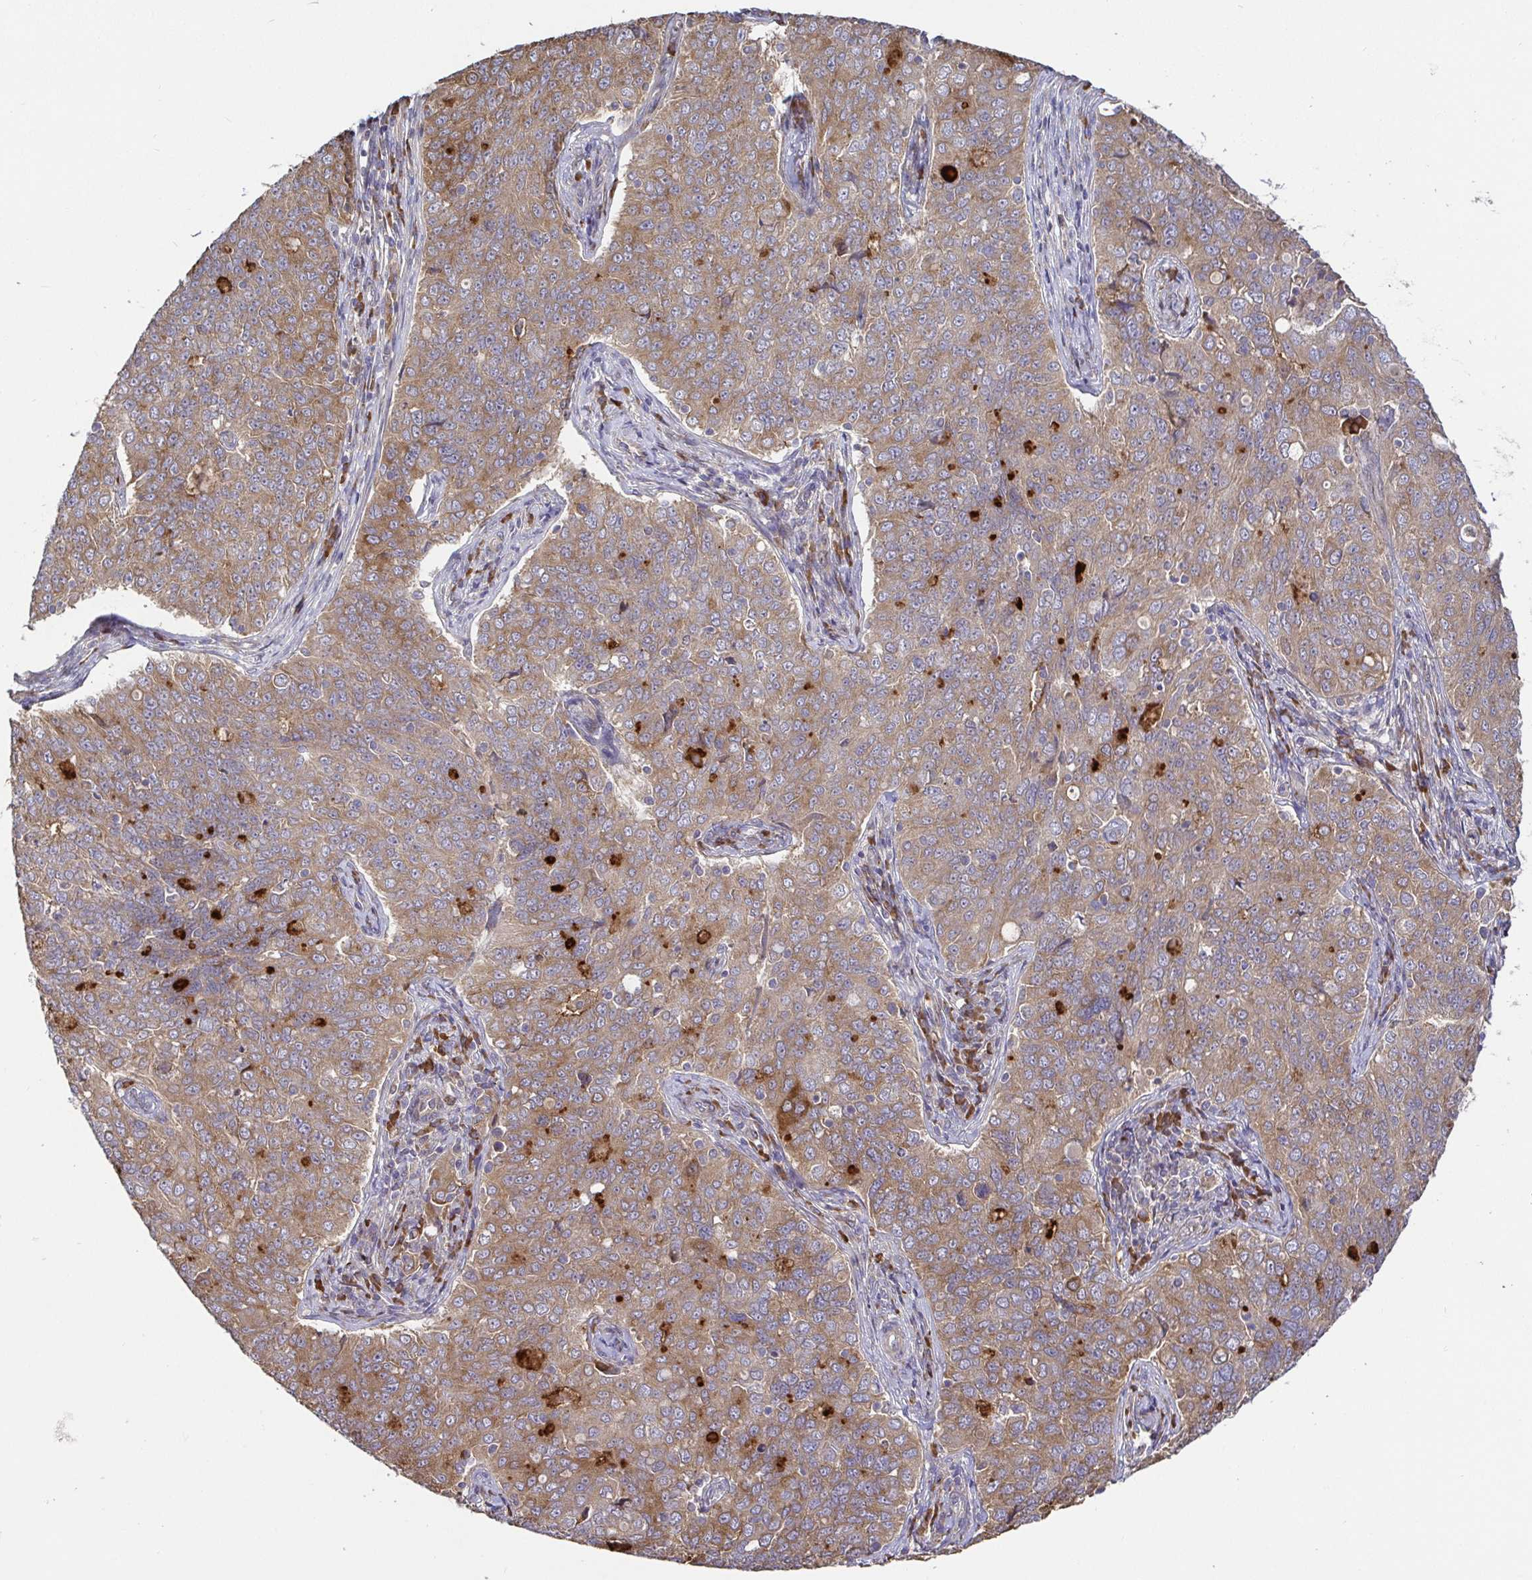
{"staining": {"intensity": "moderate", "quantity": ">75%", "location": "cytoplasmic/membranous"}, "tissue": "endometrial cancer", "cell_type": "Tumor cells", "image_type": "cancer", "snomed": [{"axis": "morphology", "description": "Adenocarcinoma, NOS"}, {"axis": "topography", "description": "Endometrium"}], "caption": "Immunohistochemistry staining of adenocarcinoma (endometrial), which shows medium levels of moderate cytoplasmic/membranous positivity in approximately >75% of tumor cells indicating moderate cytoplasmic/membranous protein positivity. The staining was performed using DAB (brown) for protein detection and nuclei were counterstained in hematoxylin (blue).", "gene": "ELP1", "patient": {"sex": "female", "age": 43}}